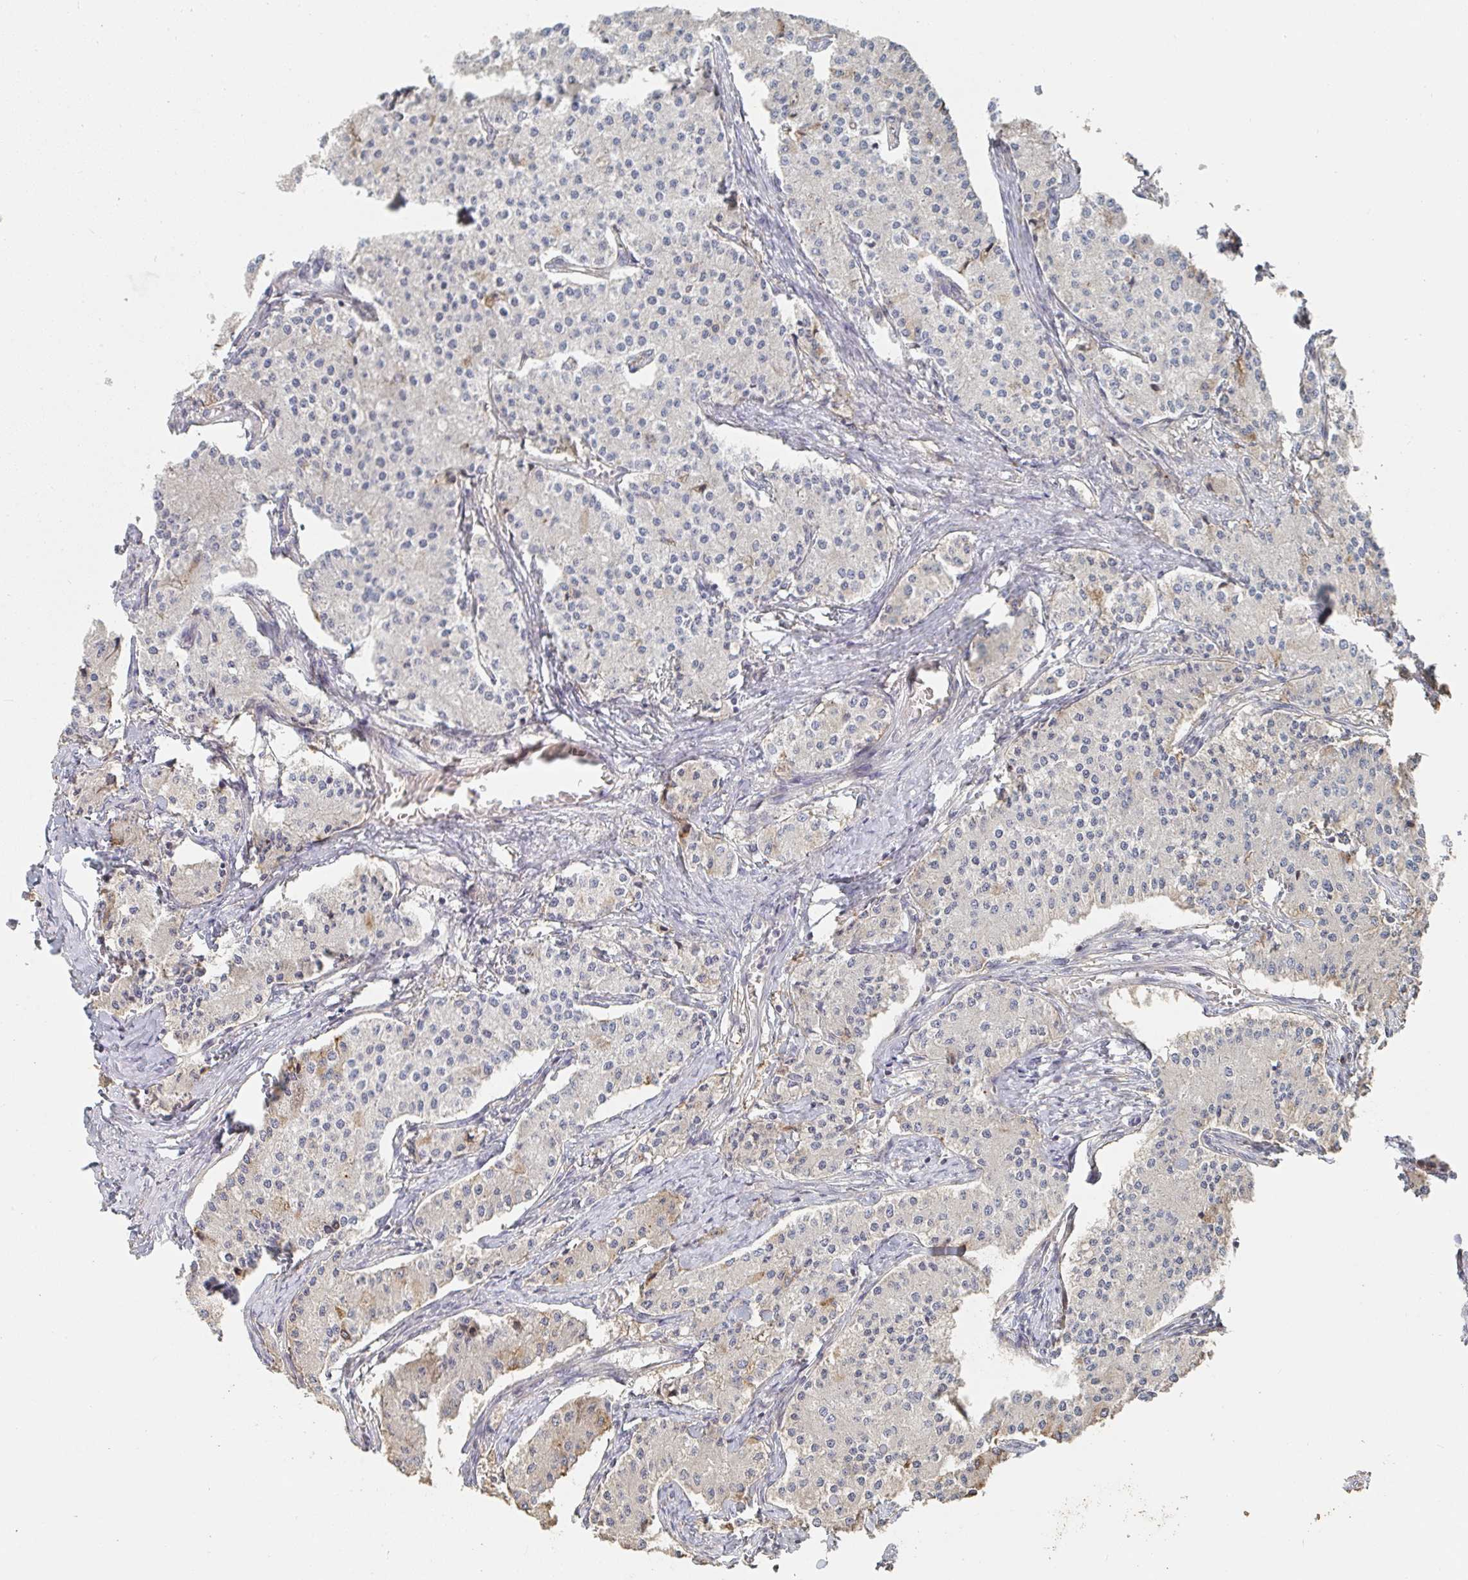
{"staining": {"intensity": "moderate", "quantity": "<25%", "location": "cytoplasmic/membranous"}, "tissue": "carcinoid", "cell_type": "Tumor cells", "image_type": "cancer", "snomed": [{"axis": "morphology", "description": "Carcinoid, malignant, NOS"}, {"axis": "topography", "description": "Colon"}], "caption": "Protein expression analysis of carcinoid demonstrates moderate cytoplasmic/membranous expression in about <25% of tumor cells.", "gene": "PTEN", "patient": {"sex": "female", "age": 52}}